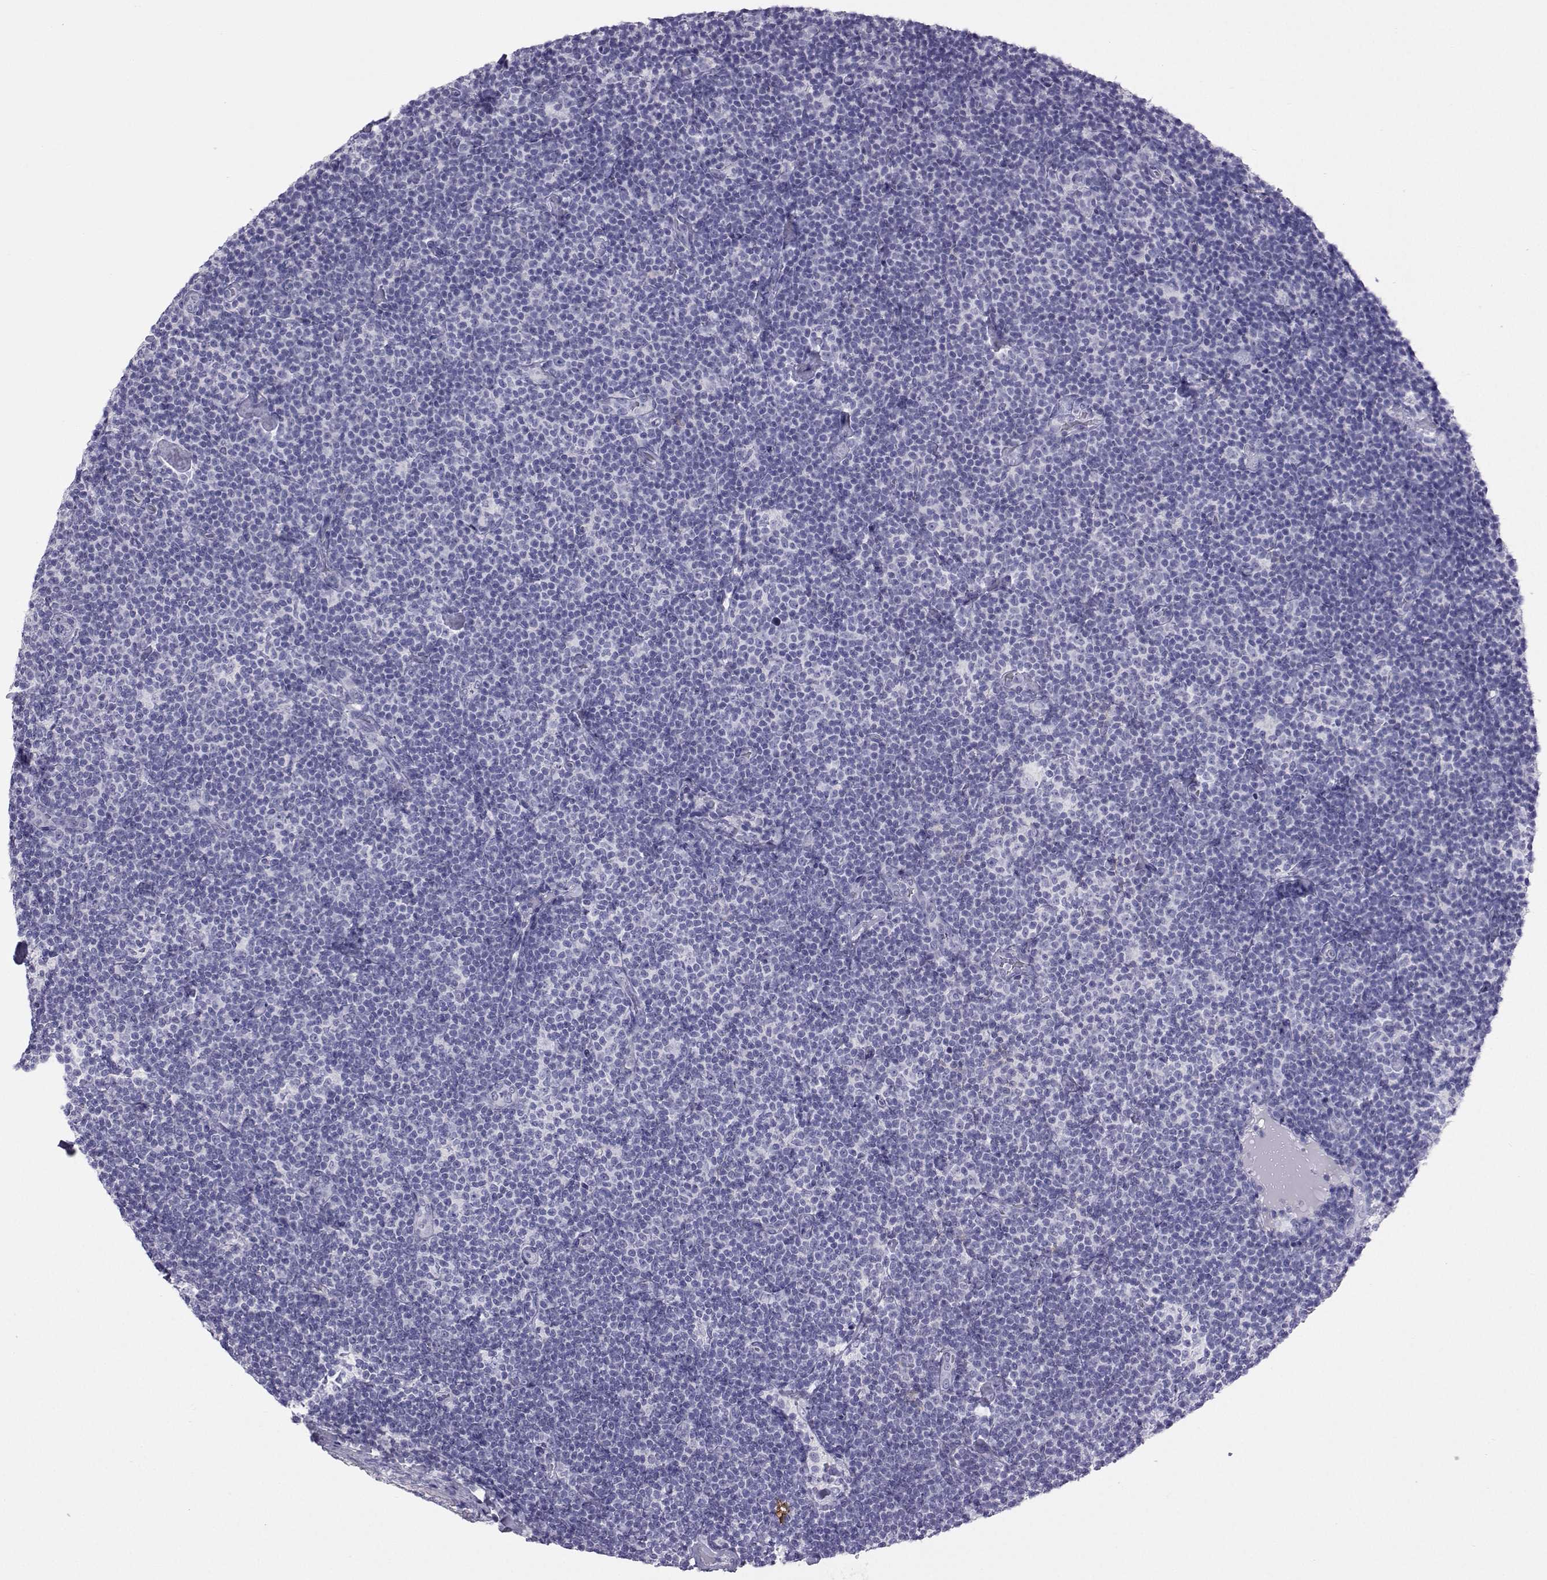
{"staining": {"intensity": "negative", "quantity": "none", "location": "none"}, "tissue": "lymphoma", "cell_type": "Tumor cells", "image_type": "cancer", "snomed": [{"axis": "morphology", "description": "Malignant lymphoma, non-Hodgkin's type, Low grade"}, {"axis": "topography", "description": "Lymph node"}], "caption": "The image demonstrates no staining of tumor cells in lymphoma. The staining is performed using DAB brown chromogen with nuclei counter-stained in using hematoxylin.", "gene": "PLIN4", "patient": {"sex": "male", "age": 81}}